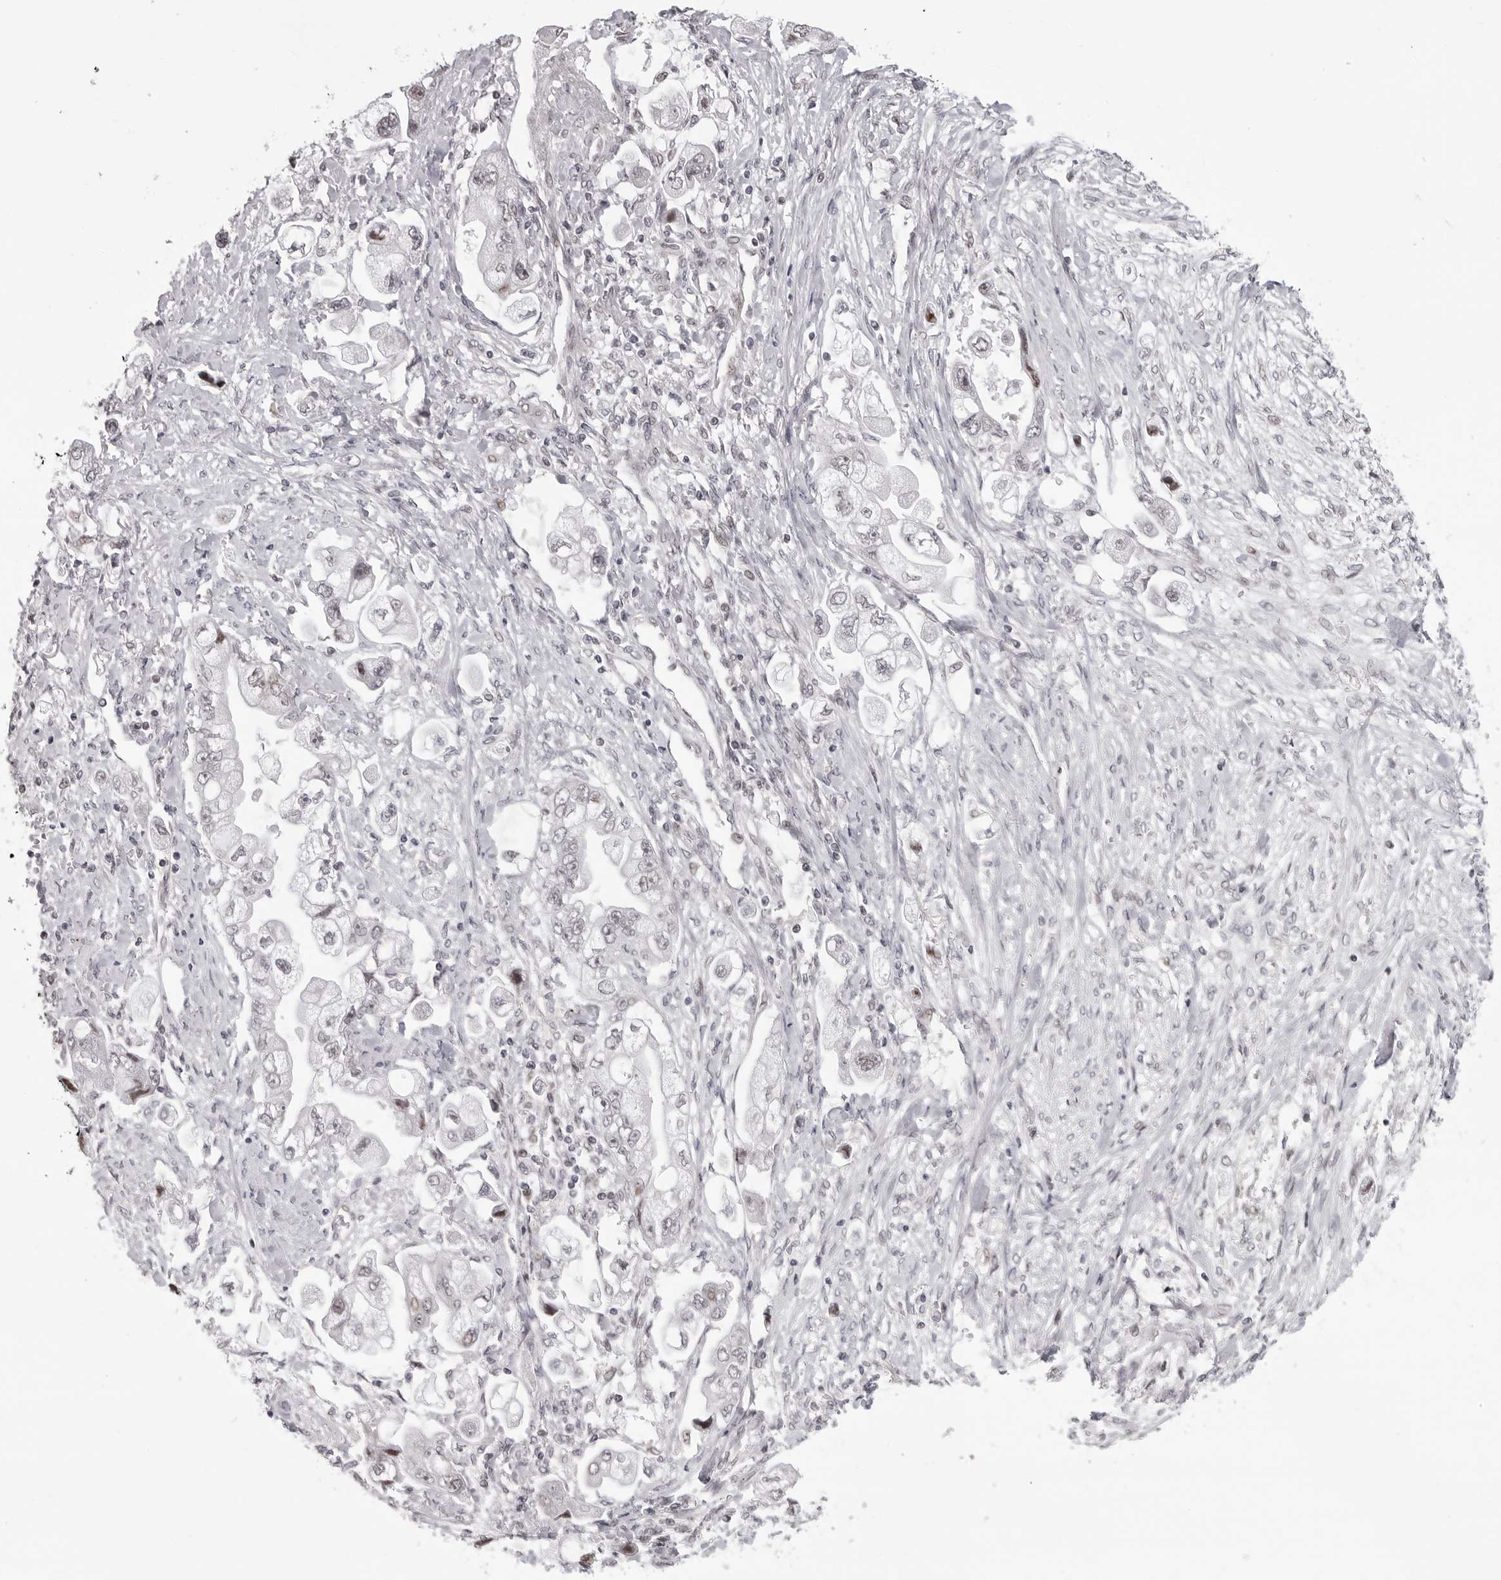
{"staining": {"intensity": "negative", "quantity": "none", "location": "none"}, "tissue": "stomach cancer", "cell_type": "Tumor cells", "image_type": "cancer", "snomed": [{"axis": "morphology", "description": "Adenocarcinoma, NOS"}, {"axis": "topography", "description": "Stomach"}], "caption": "DAB immunohistochemical staining of stomach cancer (adenocarcinoma) displays no significant staining in tumor cells.", "gene": "PHF3", "patient": {"sex": "male", "age": 62}}